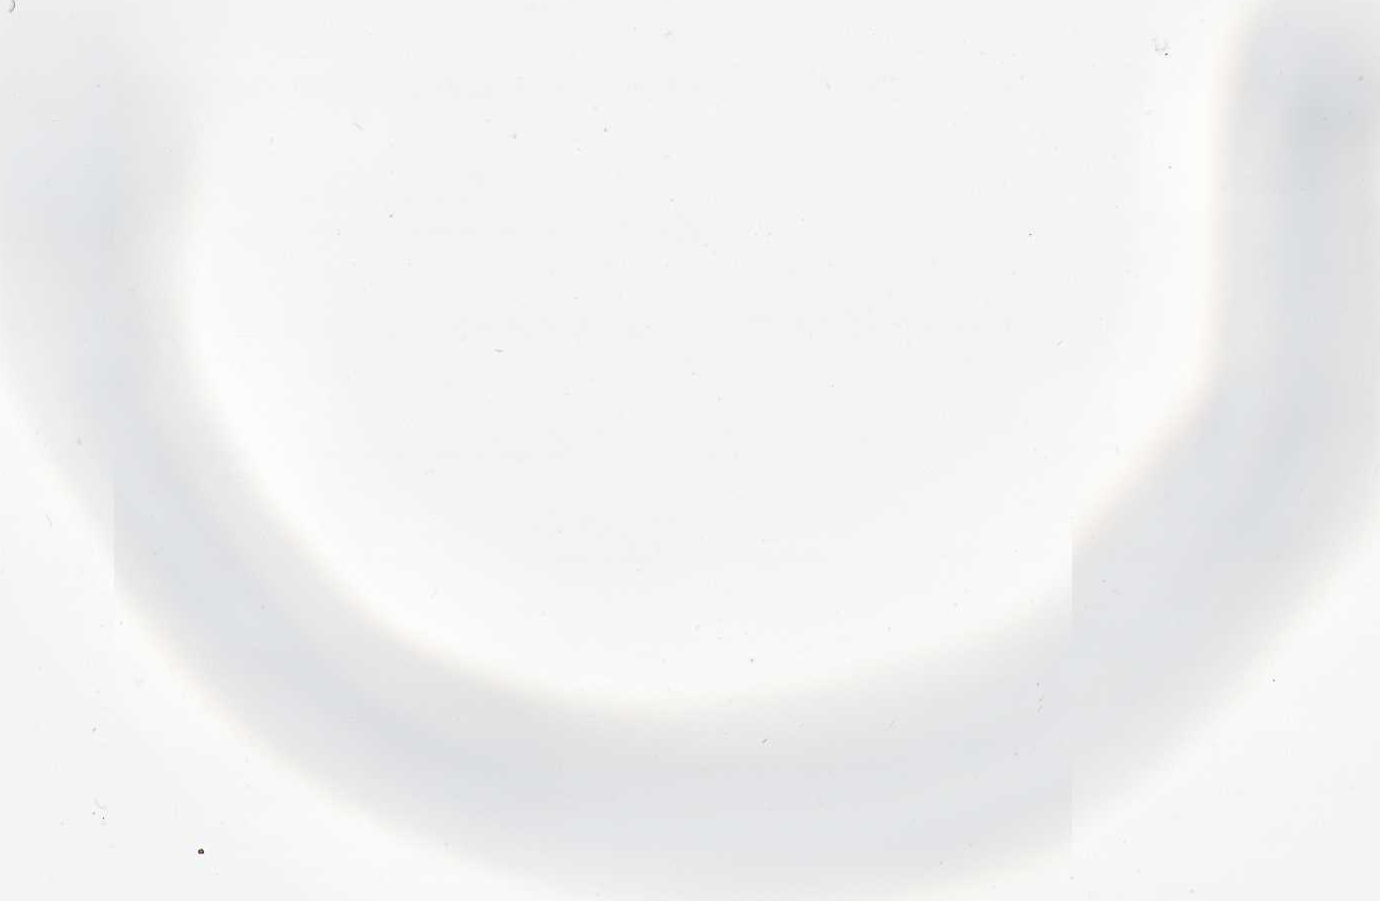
{"staining": {"intensity": "negative", "quantity": "none", "location": "none"}, "tissue": "skin", "cell_type": "Fibroblasts", "image_type": "normal", "snomed": [{"axis": "morphology", "description": "Normal tissue, NOS"}, {"axis": "topography", "description": "Skin"}, {"axis": "topography", "description": "Skeletal muscle"}], "caption": "This image is of normal skin stained with immunohistochemistry (IHC) to label a protein in brown with the nuclei are counter-stained blue. There is no expression in fibroblasts.", "gene": "ARHGAP6", "patient": {"sex": "male", "age": 83}}